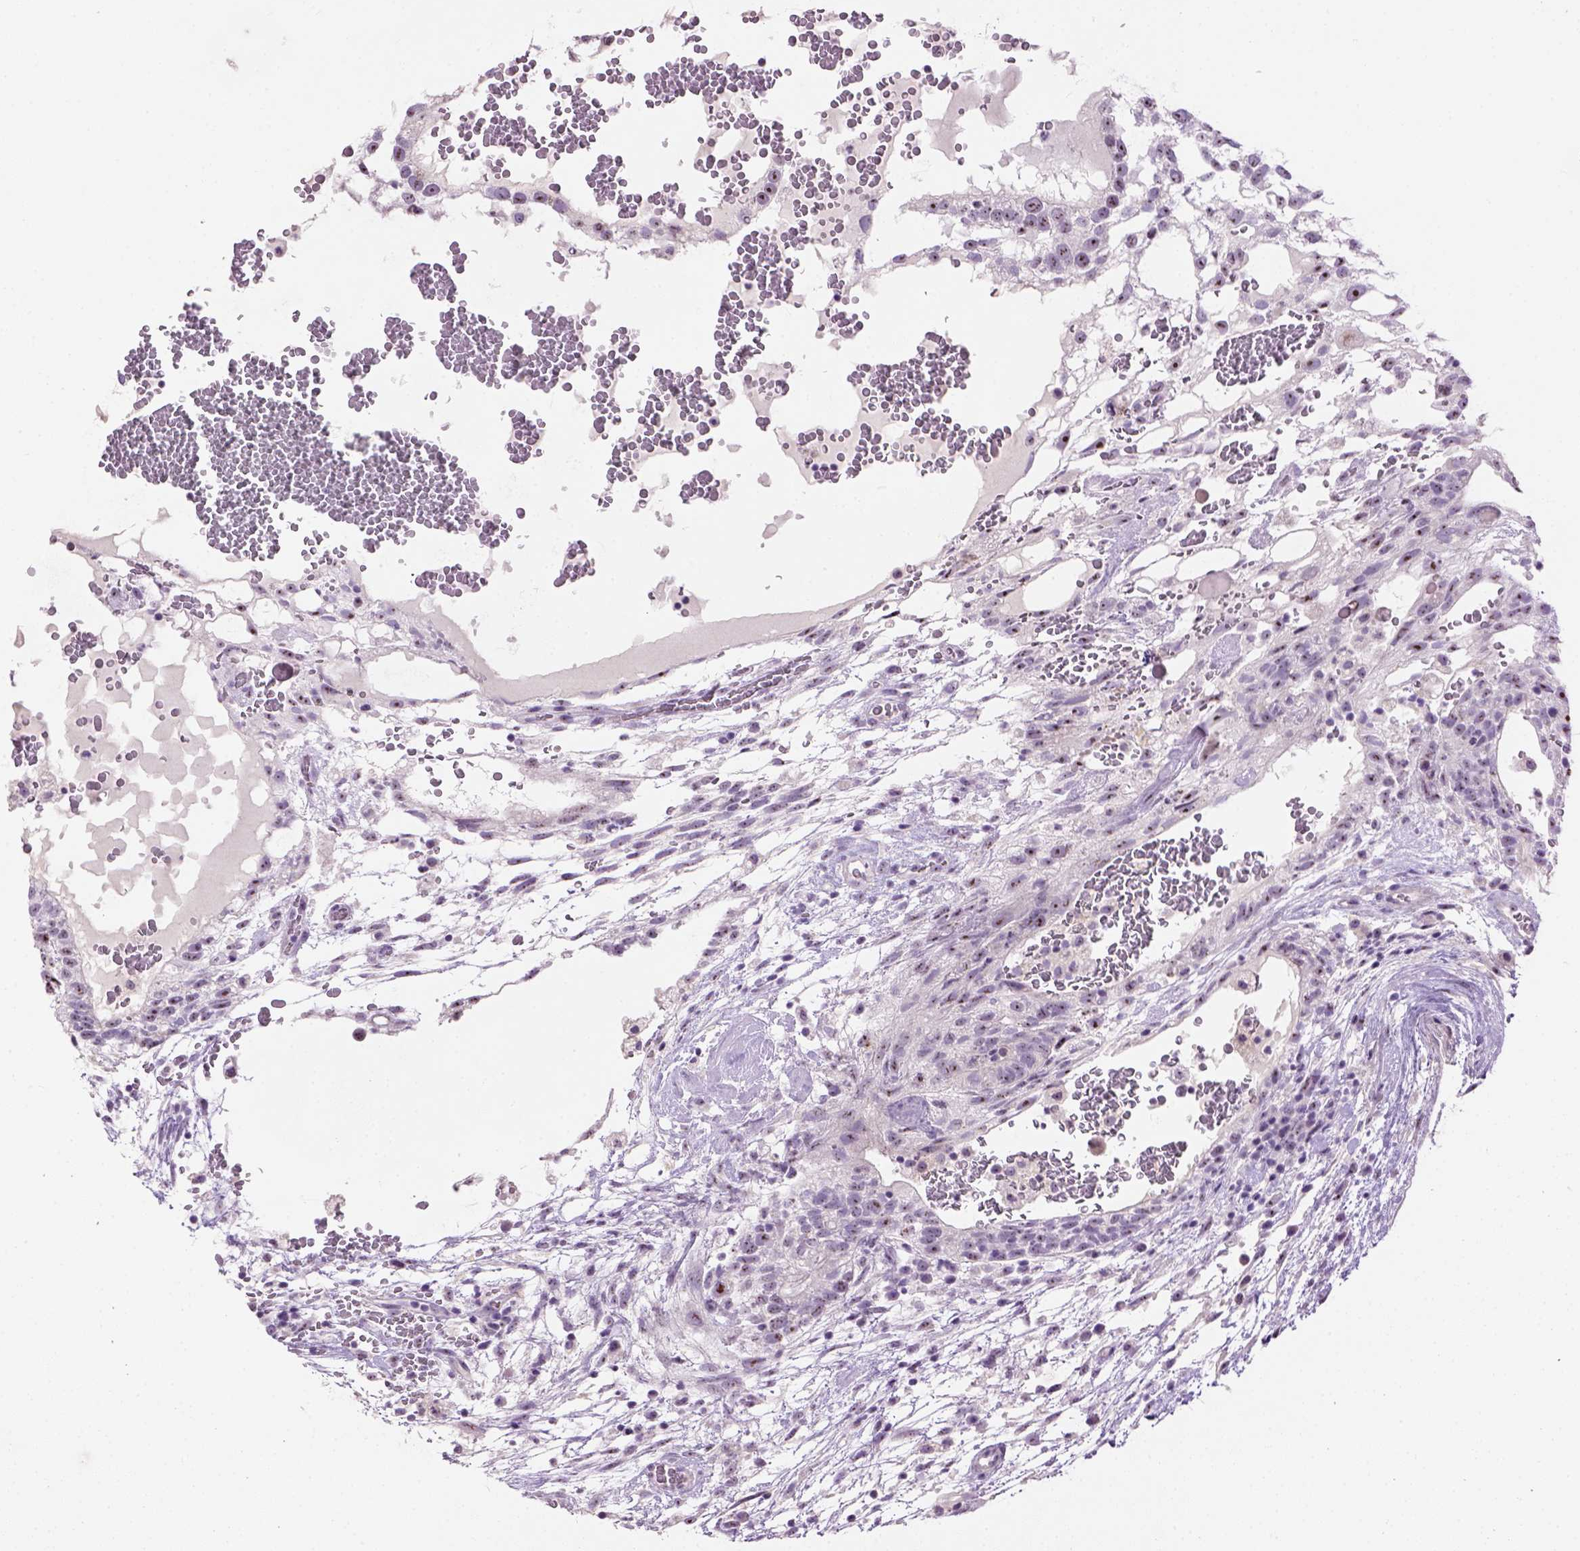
{"staining": {"intensity": "weak", "quantity": ">75%", "location": "nuclear"}, "tissue": "testis cancer", "cell_type": "Tumor cells", "image_type": "cancer", "snomed": [{"axis": "morphology", "description": "Normal tissue, NOS"}, {"axis": "morphology", "description": "Carcinoma, Embryonal, NOS"}, {"axis": "topography", "description": "Testis"}], "caption": "Embryonal carcinoma (testis) stained for a protein (brown) shows weak nuclear positive expression in approximately >75% of tumor cells.", "gene": "UTP4", "patient": {"sex": "male", "age": 32}}